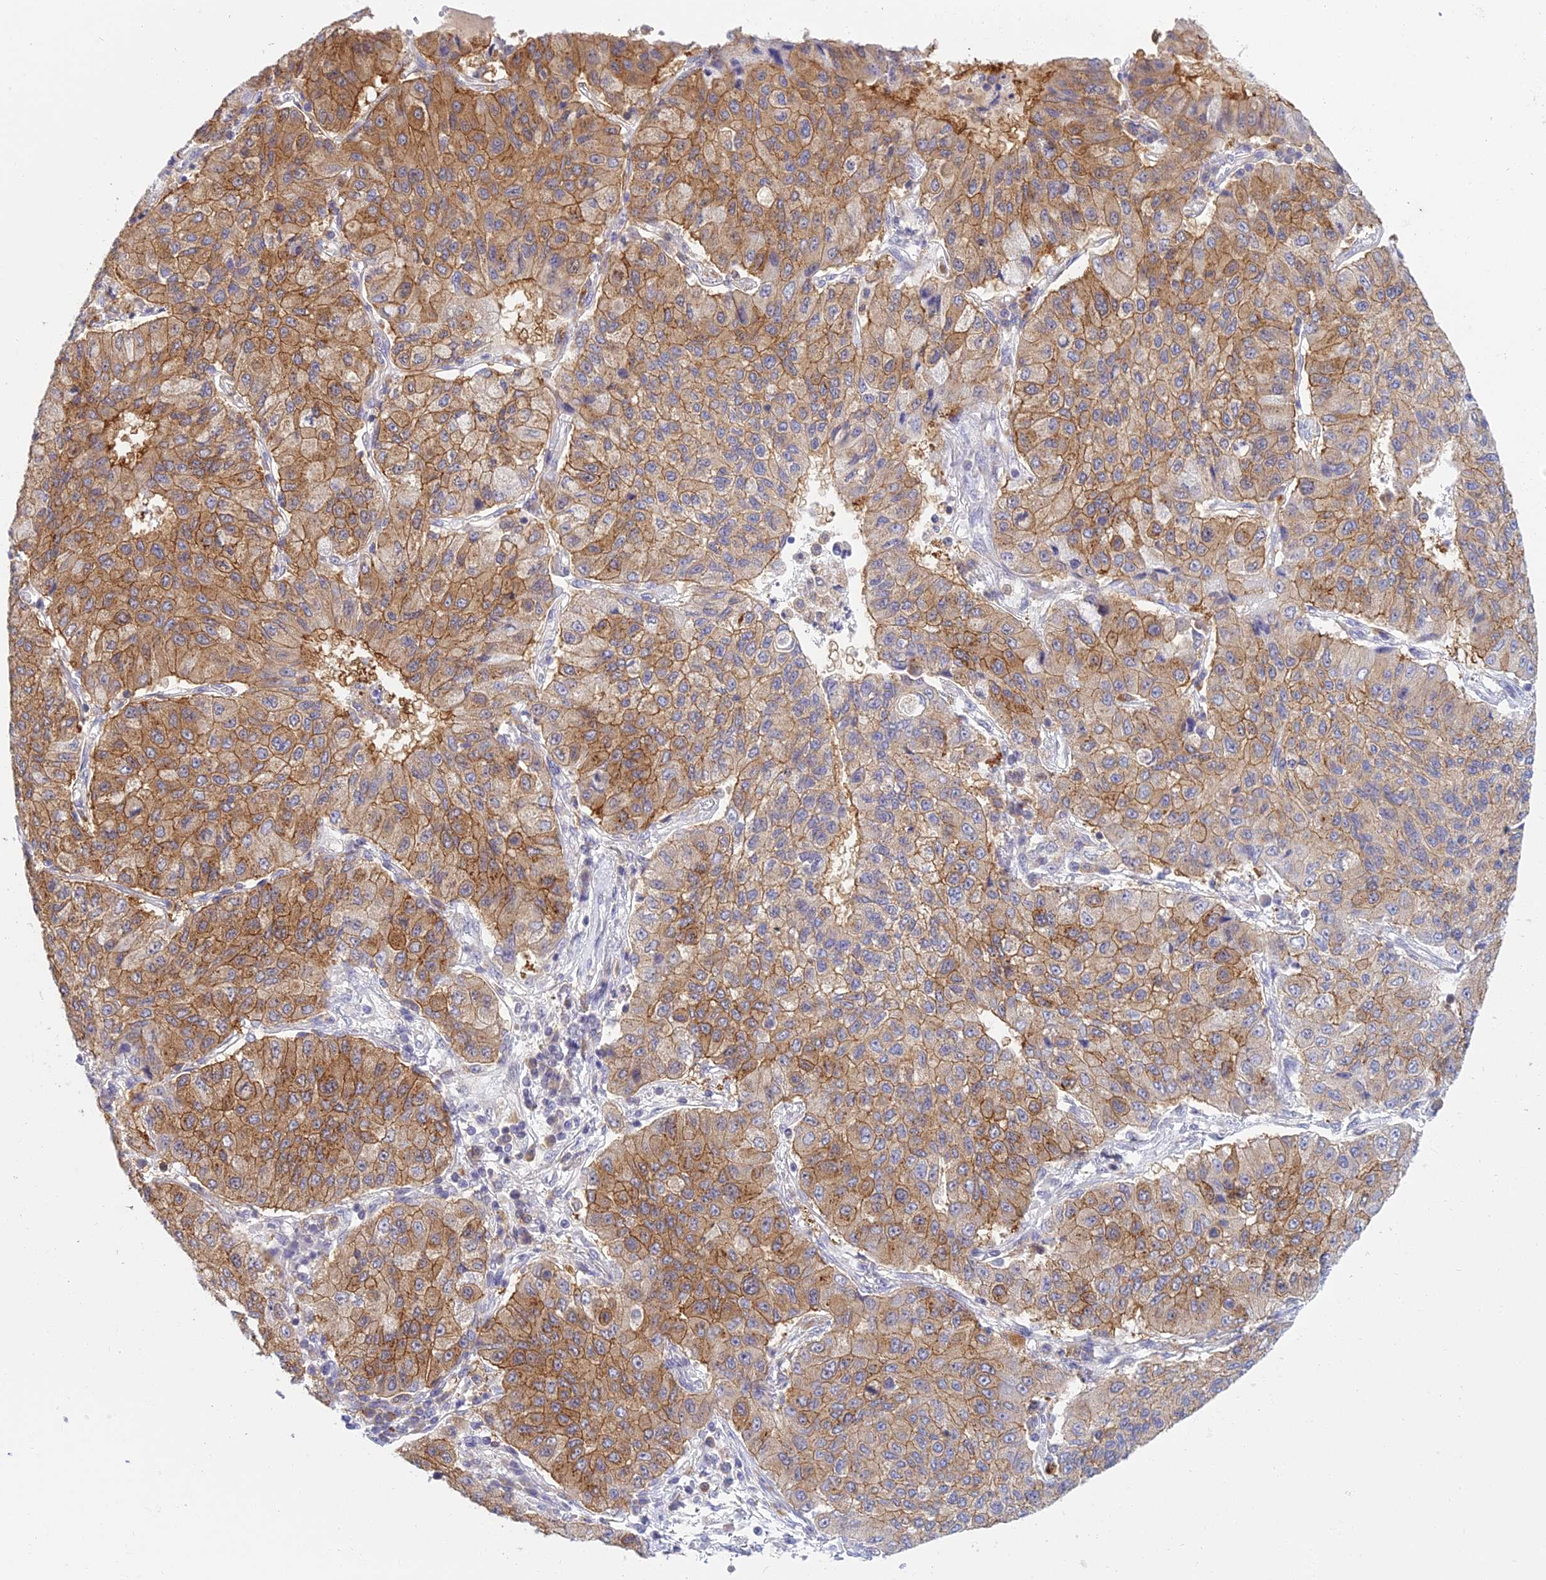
{"staining": {"intensity": "strong", "quantity": "25%-75%", "location": "cytoplasmic/membranous"}, "tissue": "lung cancer", "cell_type": "Tumor cells", "image_type": "cancer", "snomed": [{"axis": "morphology", "description": "Squamous cell carcinoma, NOS"}, {"axis": "topography", "description": "Lung"}], "caption": "Immunohistochemistry of human lung squamous cell carcinoma reveals high levels of strong cytoplasmic/membranous positivity in about 25%-75% of tumor cells.", "gene": "UBE2G1", "patient": {"sex": "male", "age": 74}}